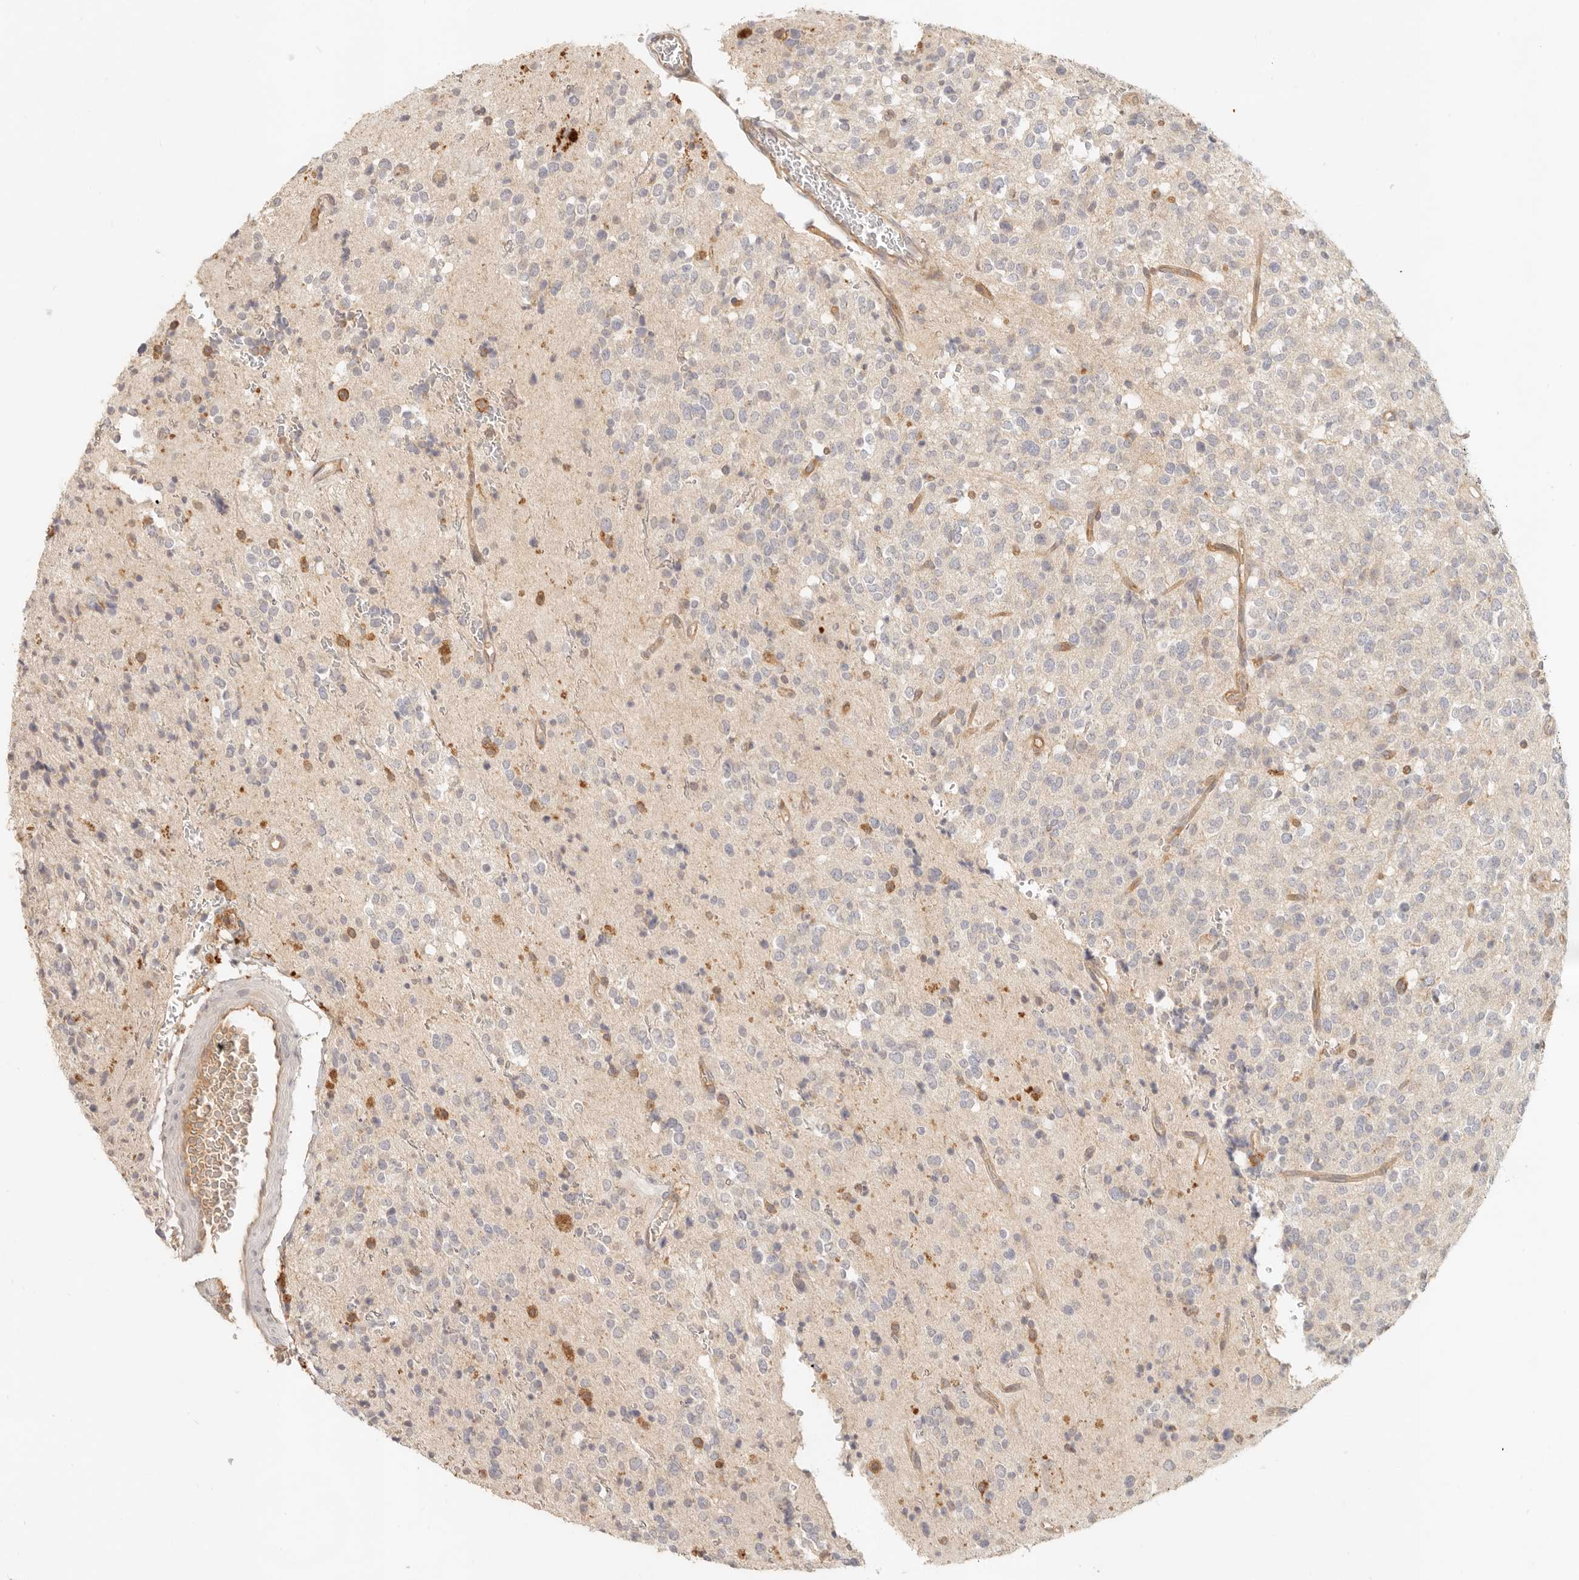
{"staining": {"intensity": "negative", "quantity": "none", "location": "none"}, "tissue": "glioma", "cell_type": "Tumor cells", "image_type": "cancer", "snomed": [{"axis": "morphology", "description": "Glioma, malignant, High grade"}, {"axis": "topography", "description": "Brain"}], "caption": "IHC image of high-grade glioma (malignant) stained for a protein (brown), which reveals no expression in tumor cells.", "gene": "NECAP2", "patient": {"sex": "male", "age": 34}}